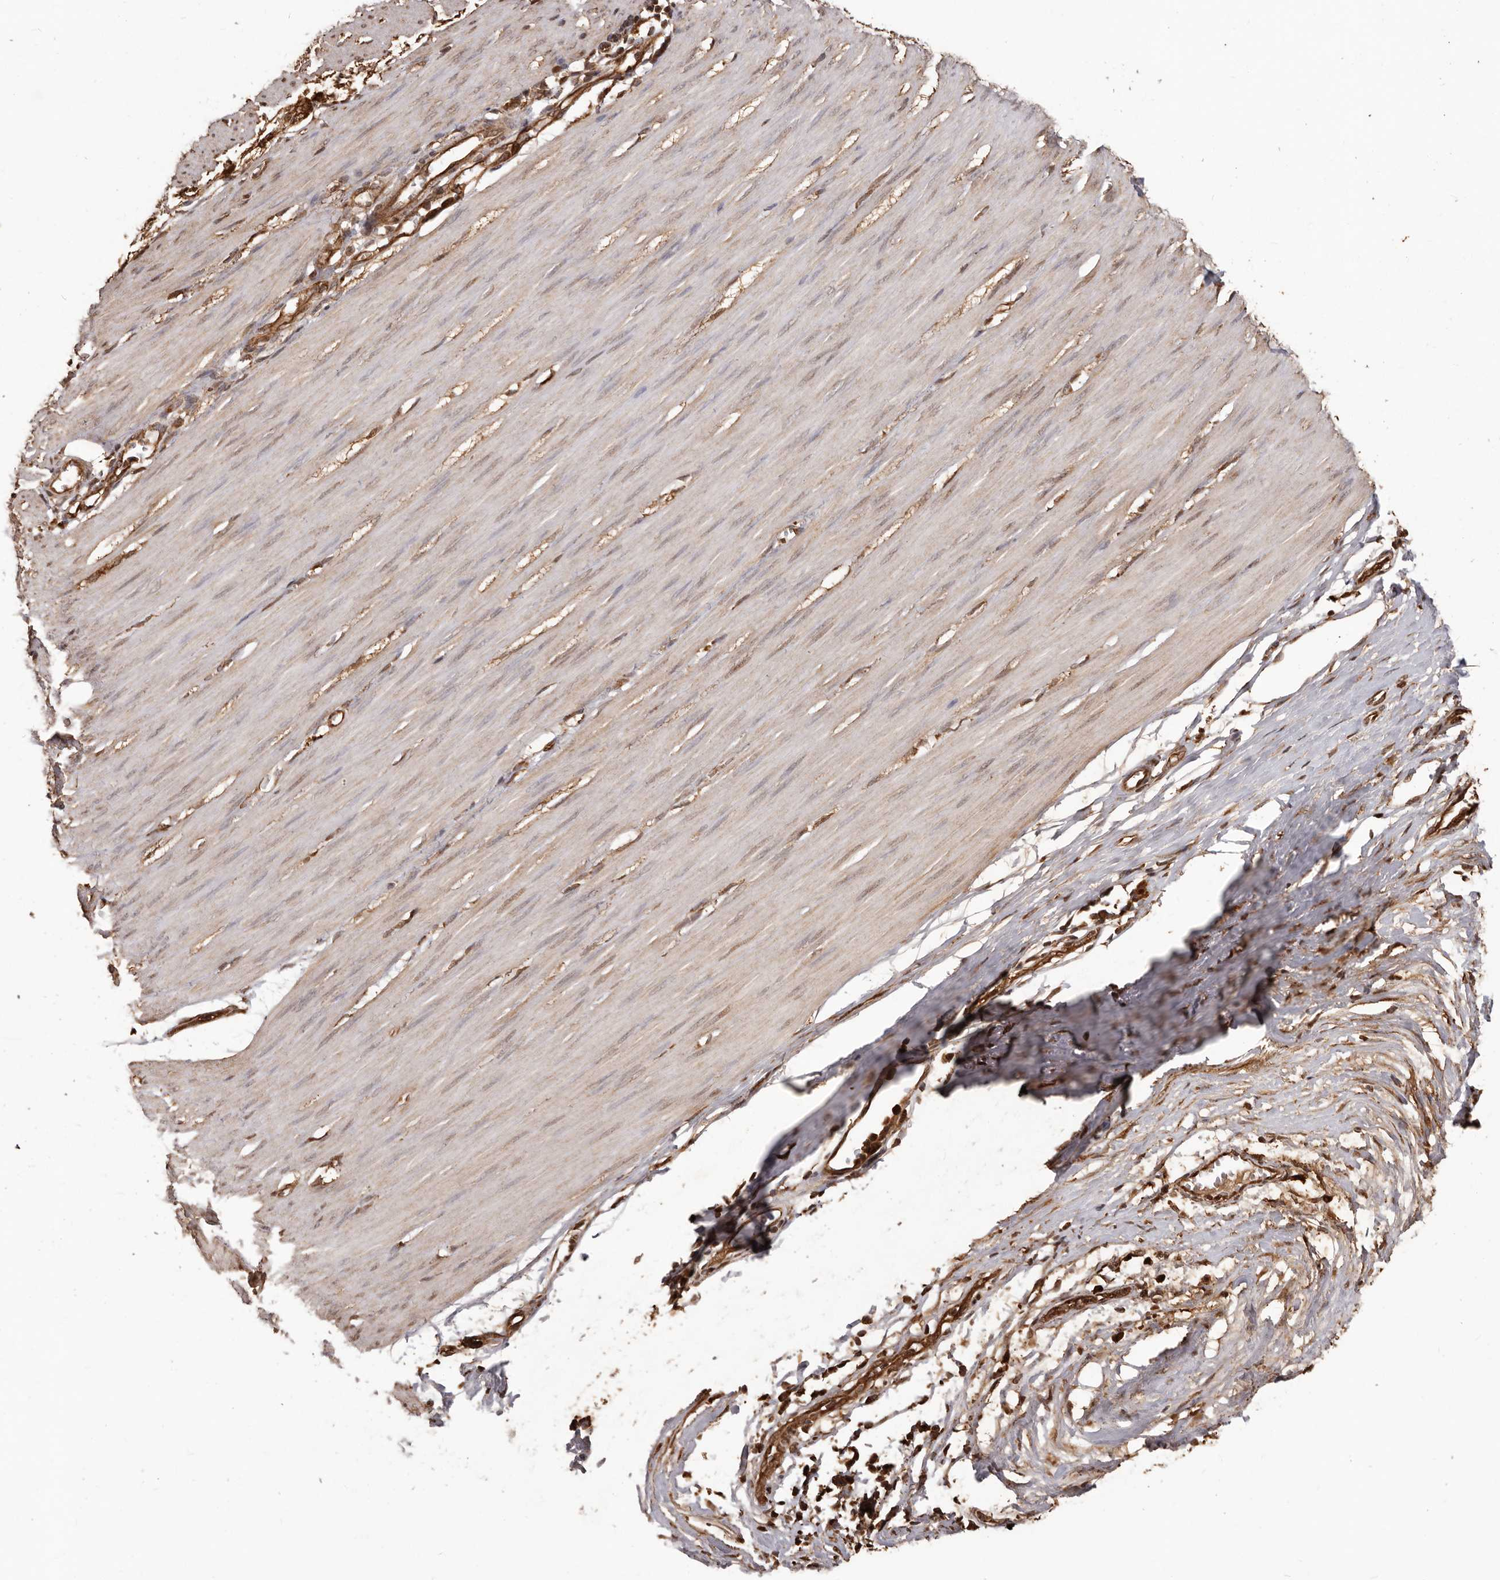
{"staining": {"intensity": "moderate", "quantity": ">75%", "location": "cytoplasmic/membranous"}, "tissue": "smooth muscle", "cell_type": "Smooth muscle cells", "image_type": "normal", "snomed": [{"axis": "morphology", "description": "Normal tissue, NOS"}, {"axis": "morphology", "description": "Adenocarcinoma, NOS"}, {"axis": "topography", "description": "Colon"}, {"axis": "topography", "description": "Peripheral nerve tissue"}], "caption": "IHC of benign human smooth muscle demonstrates medium levels of moderate cytoplasmic/membranous positivity in approximately >75% of smooth muscle cells.", "gene": "MTO1", "patient": {"sex": "male", "age": 14}}